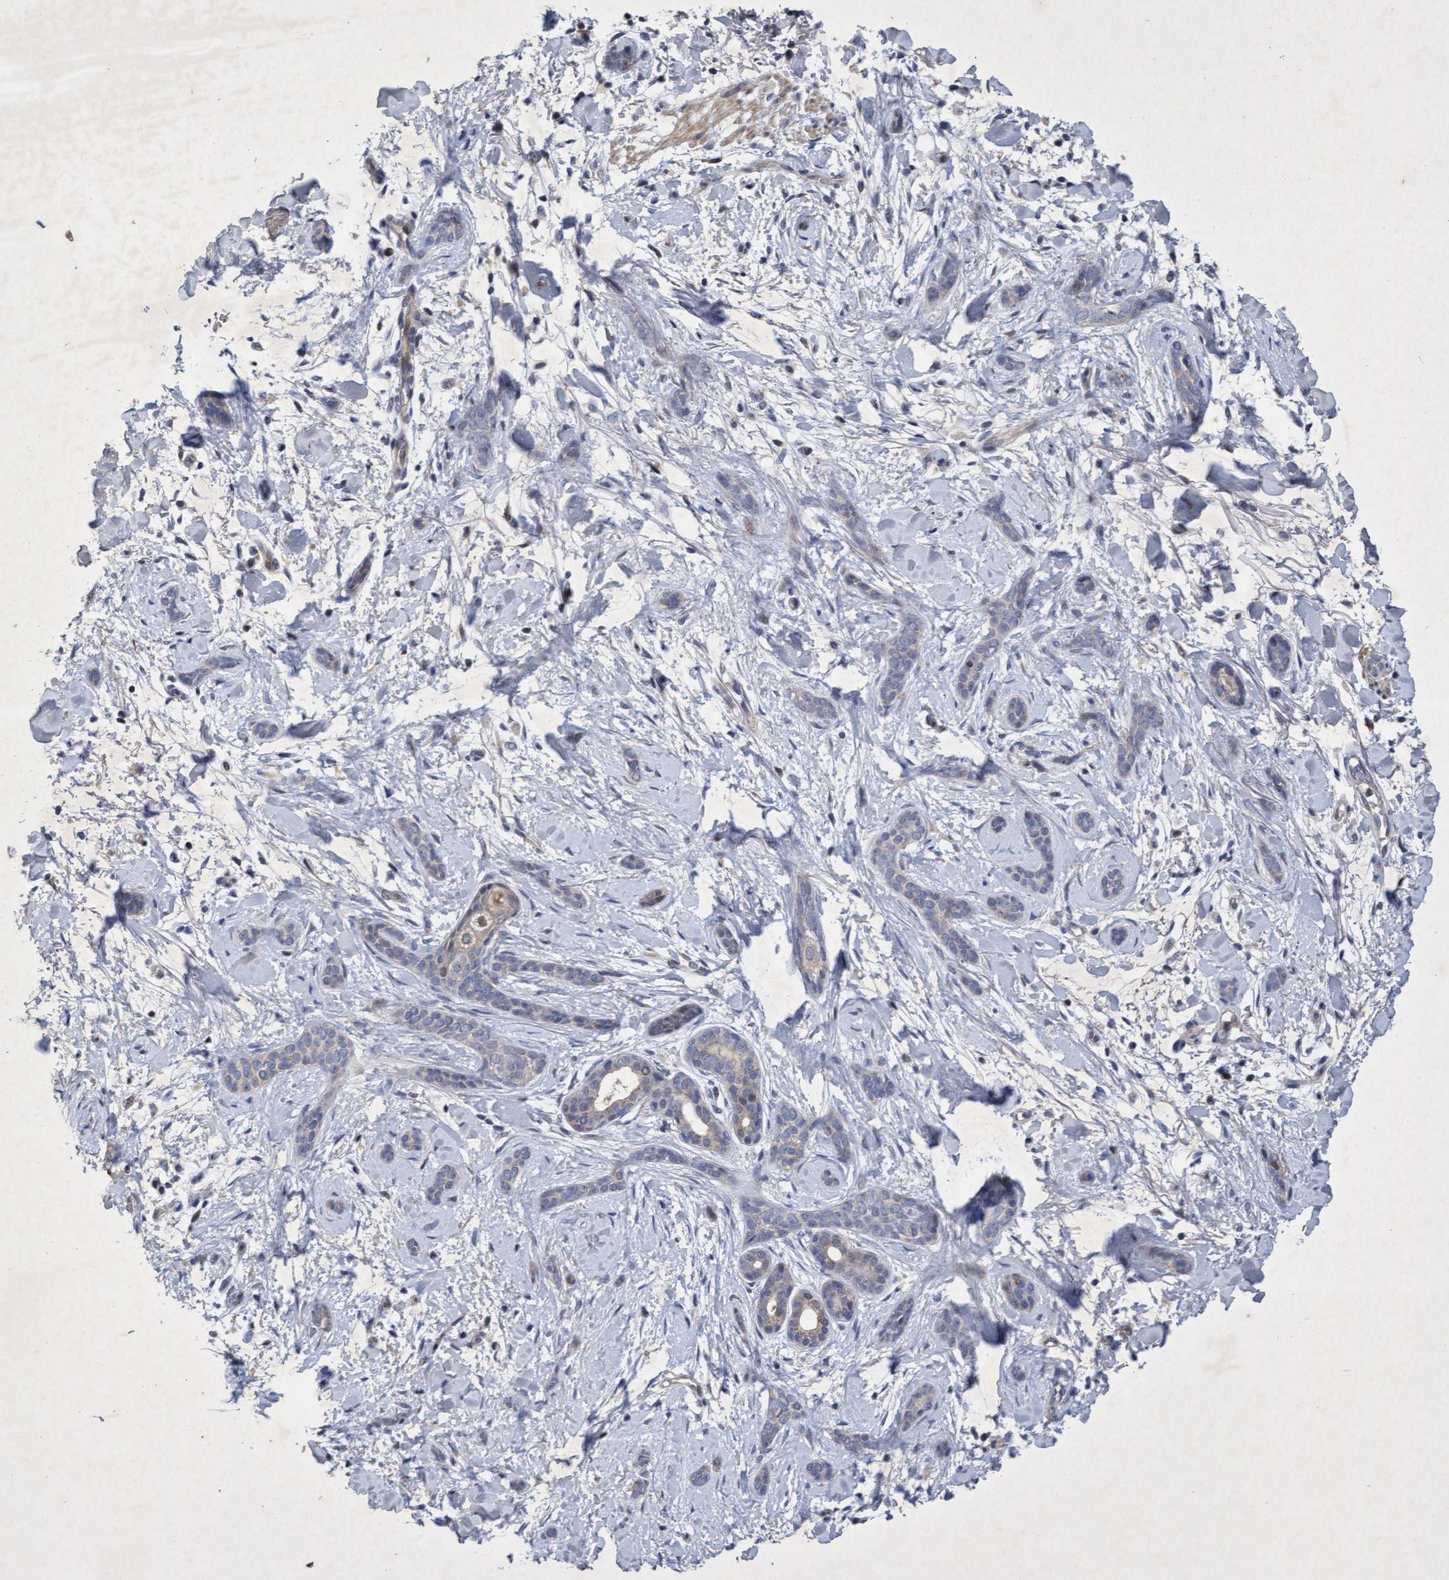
{"staining": {"intensity": "negative", "quantity": "none", "location": "none"}, "tissue": "skin cancer", "cell_type": "Tumor cells", "image_type": "cancer", "snomed": [{"axis": "morphology", "description": "Basal cell carcinoma"}, {"axis": "morphology", "description": "Adnexal tumor, benign"}, {"axis": "topography", "description": "Skin"}], "caption": "IHC of human benign adnexal tumor (skin) exhibits no positivity in tumor cells. (Immunohistochemistry (ihc), brightfield microscopy, high magnification).", "gene": "ZNF677", "patient": {"sex": "female", "age": 42}}